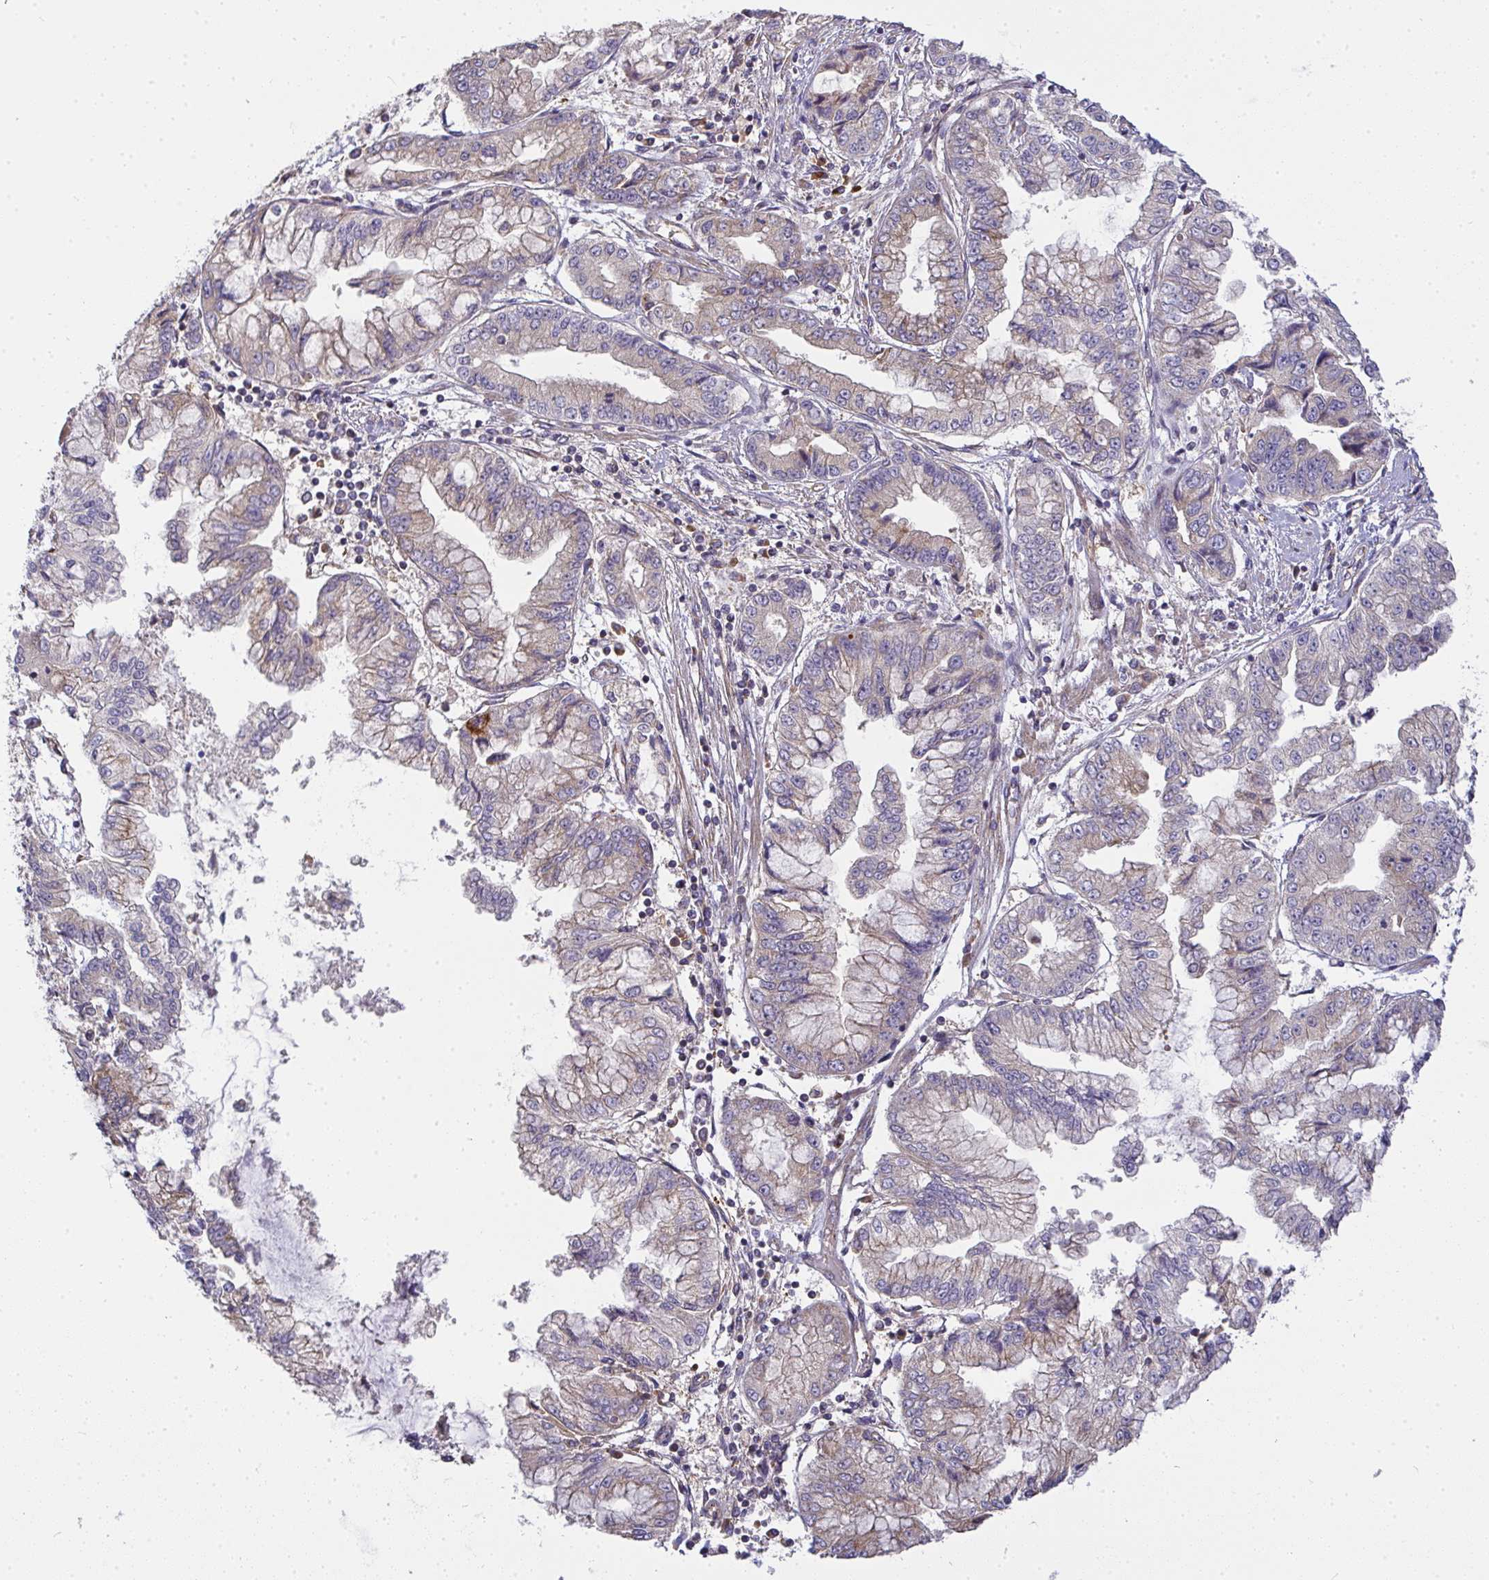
{"staining": {"intensity": "weak", "quantity": "25%-75%", "location": "cytoplasmic/membranous"}, "tissue": "stomach cancer", "cell_type": "Tumor cells", "image_type": "cancer", "snomed": [{"axis": "morphology", "description": "Adenocarcinoma, NOS"}, {"axis": "topography", "description": "Stomach, upper"}], "caption": "The immunohistochemical stain shows weak cytoplasmic/membranous positivity in tumor cells of stomach cancer (adenocarcinoma) tissue.", "gene": "B4GALT6", "patient": {"sex": "female", "age": 74}}